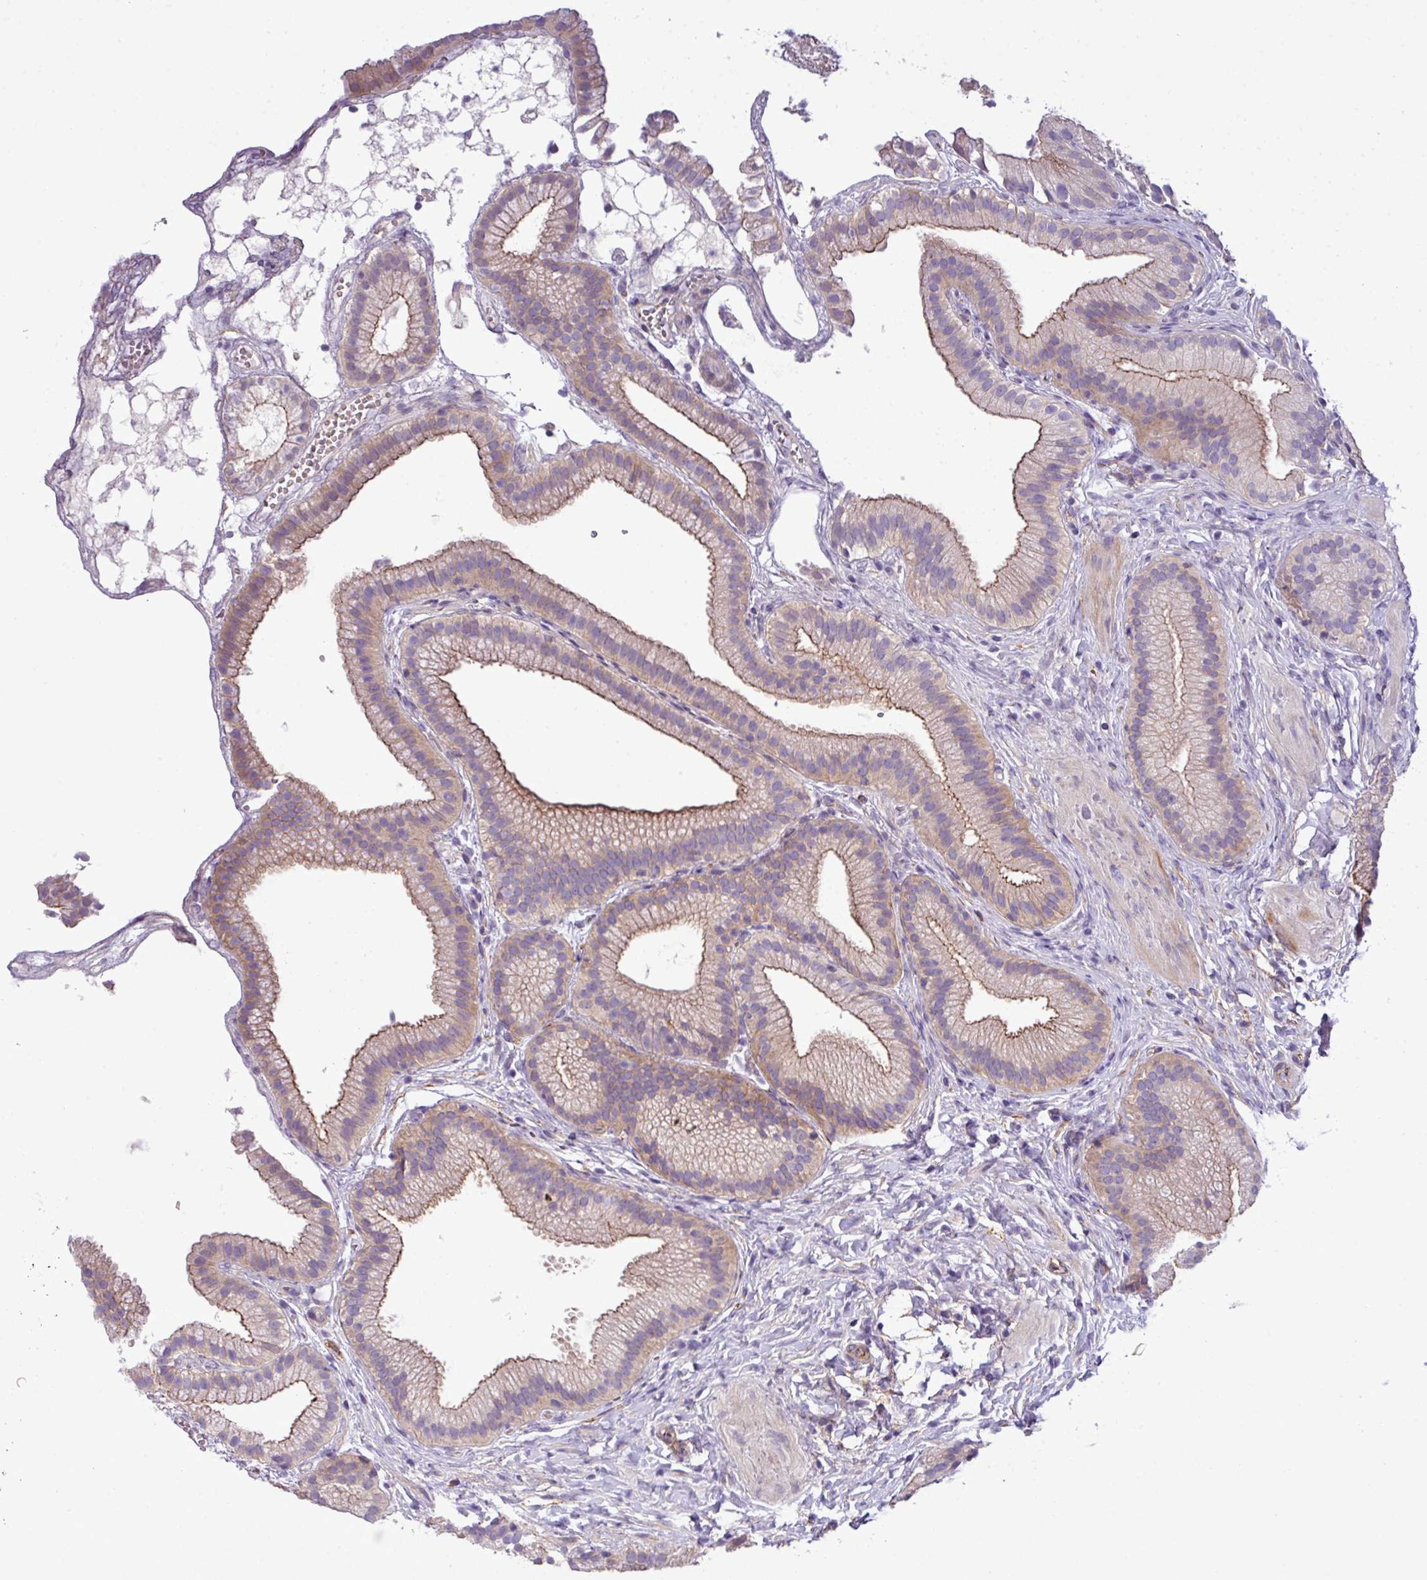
{"staining": {"intensity": "moderate", "quantity": ">75%", "location": "cytoplasmic/membranous"}, "tissue": "gallbladder", "cell_type": "Glandular cells", "image_type": "normal", "snomed": [{"axis": "morphology", "description": "Normal tissue, NOS"}, {"axis": "topography", "description": "Gallbladder"}], "caption": "Immunohistochemistry (IHC) (DAB (3,3'-diaminobenzidine)) staining of benign human gallbladder demonstrates moderate cytoplasmic/membranous protein staining in about >75% of glandular cells.", "gene": "PARD6A", "patient": {"sex": "female", "age": 63}}